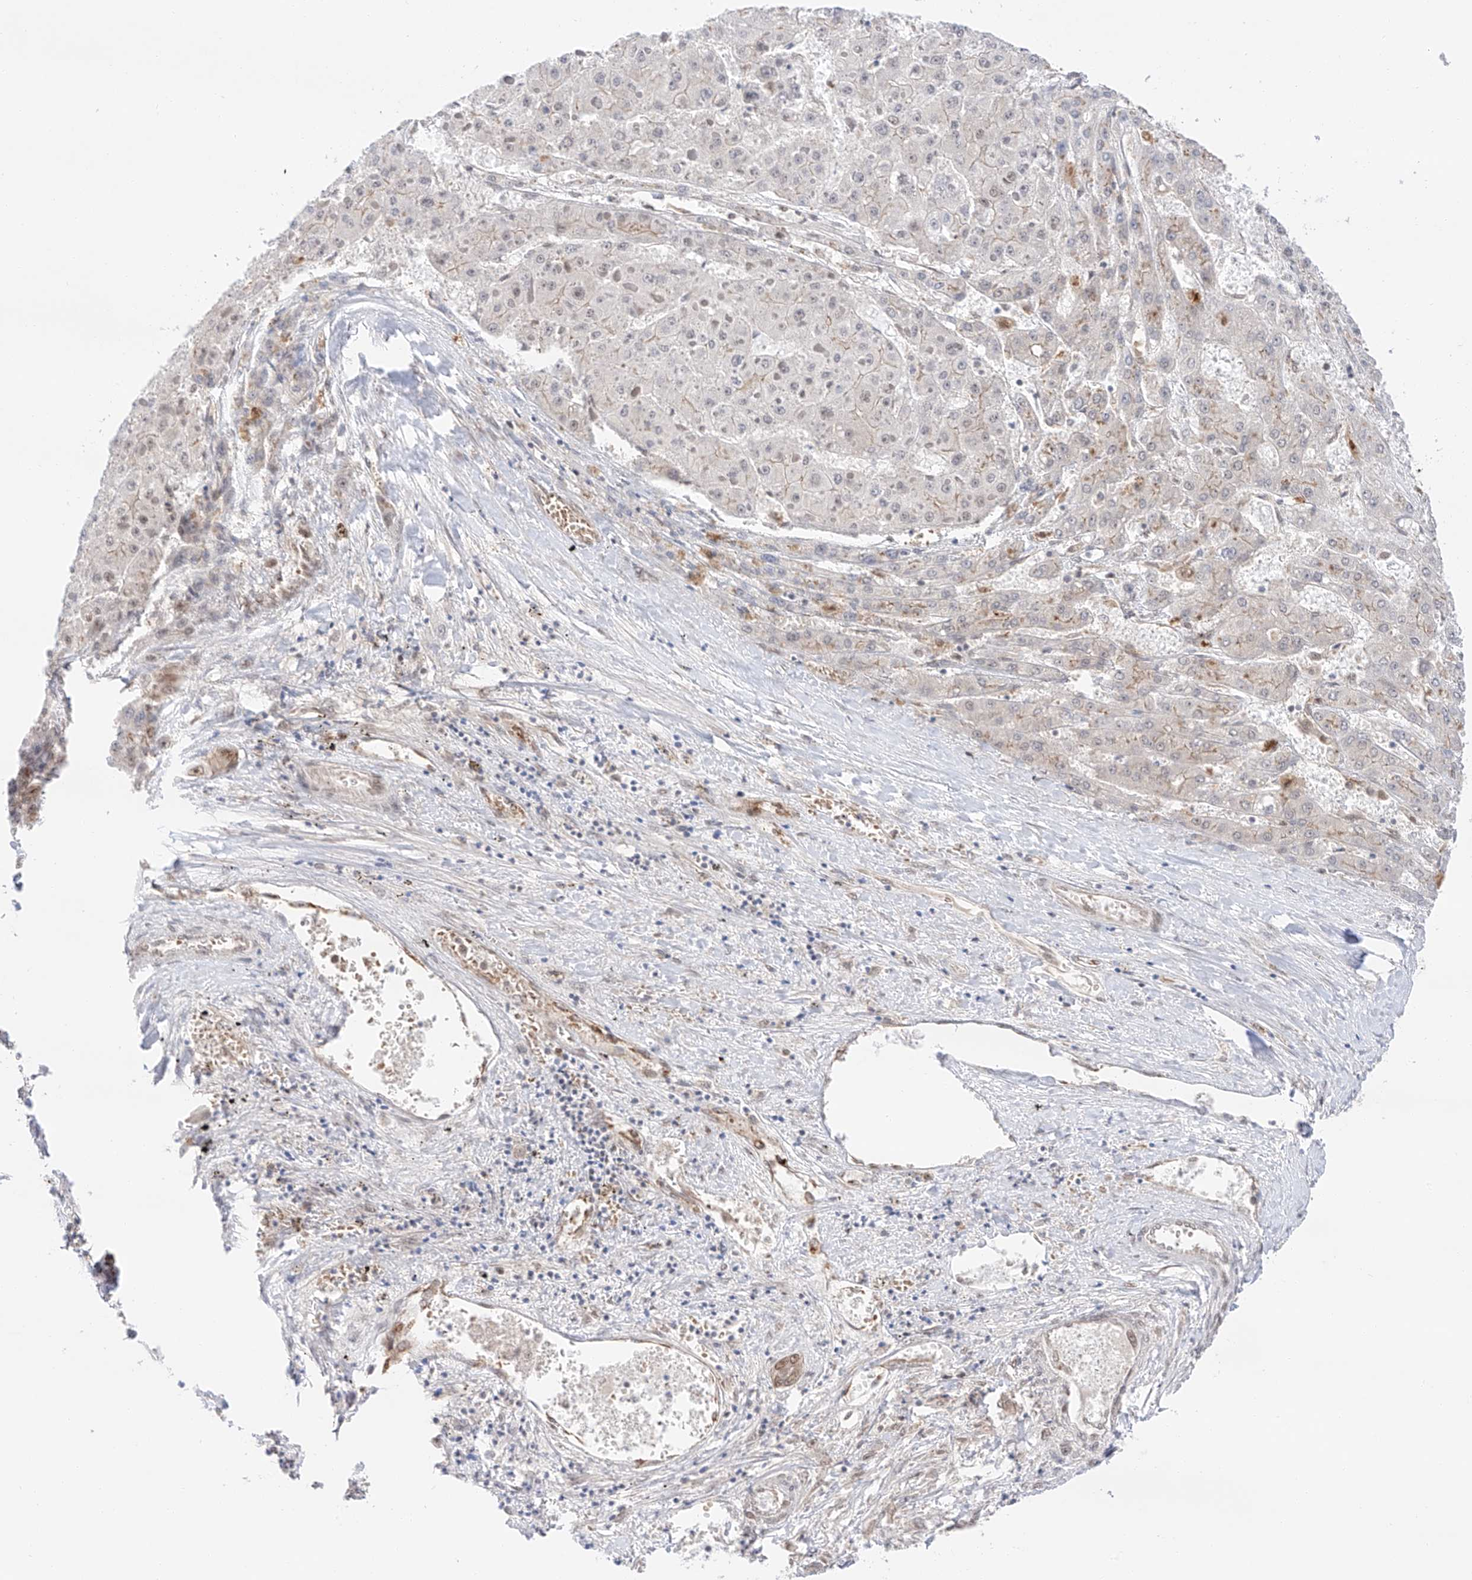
{"staining": {"intensity": "weak", "quantity": "<25%", "location": "cytoplasmic/membranous"}, "tissue": "liver cancer", "cell_type": "Tumor cells", "image_type": "cancer", "snomed": [{"axis": "morphology", "description": "Carcinoma, Hepatocellular, NOS"}, {"axis": "topography", "description": "Liver"}], "caption": "High power microscopy photomicrograph of an IHC histopathology image of liver cancer, revealing no significant positivity in tumor cells.", "gene": "POGK", "patient": {"sex": "female", "age": 73}}